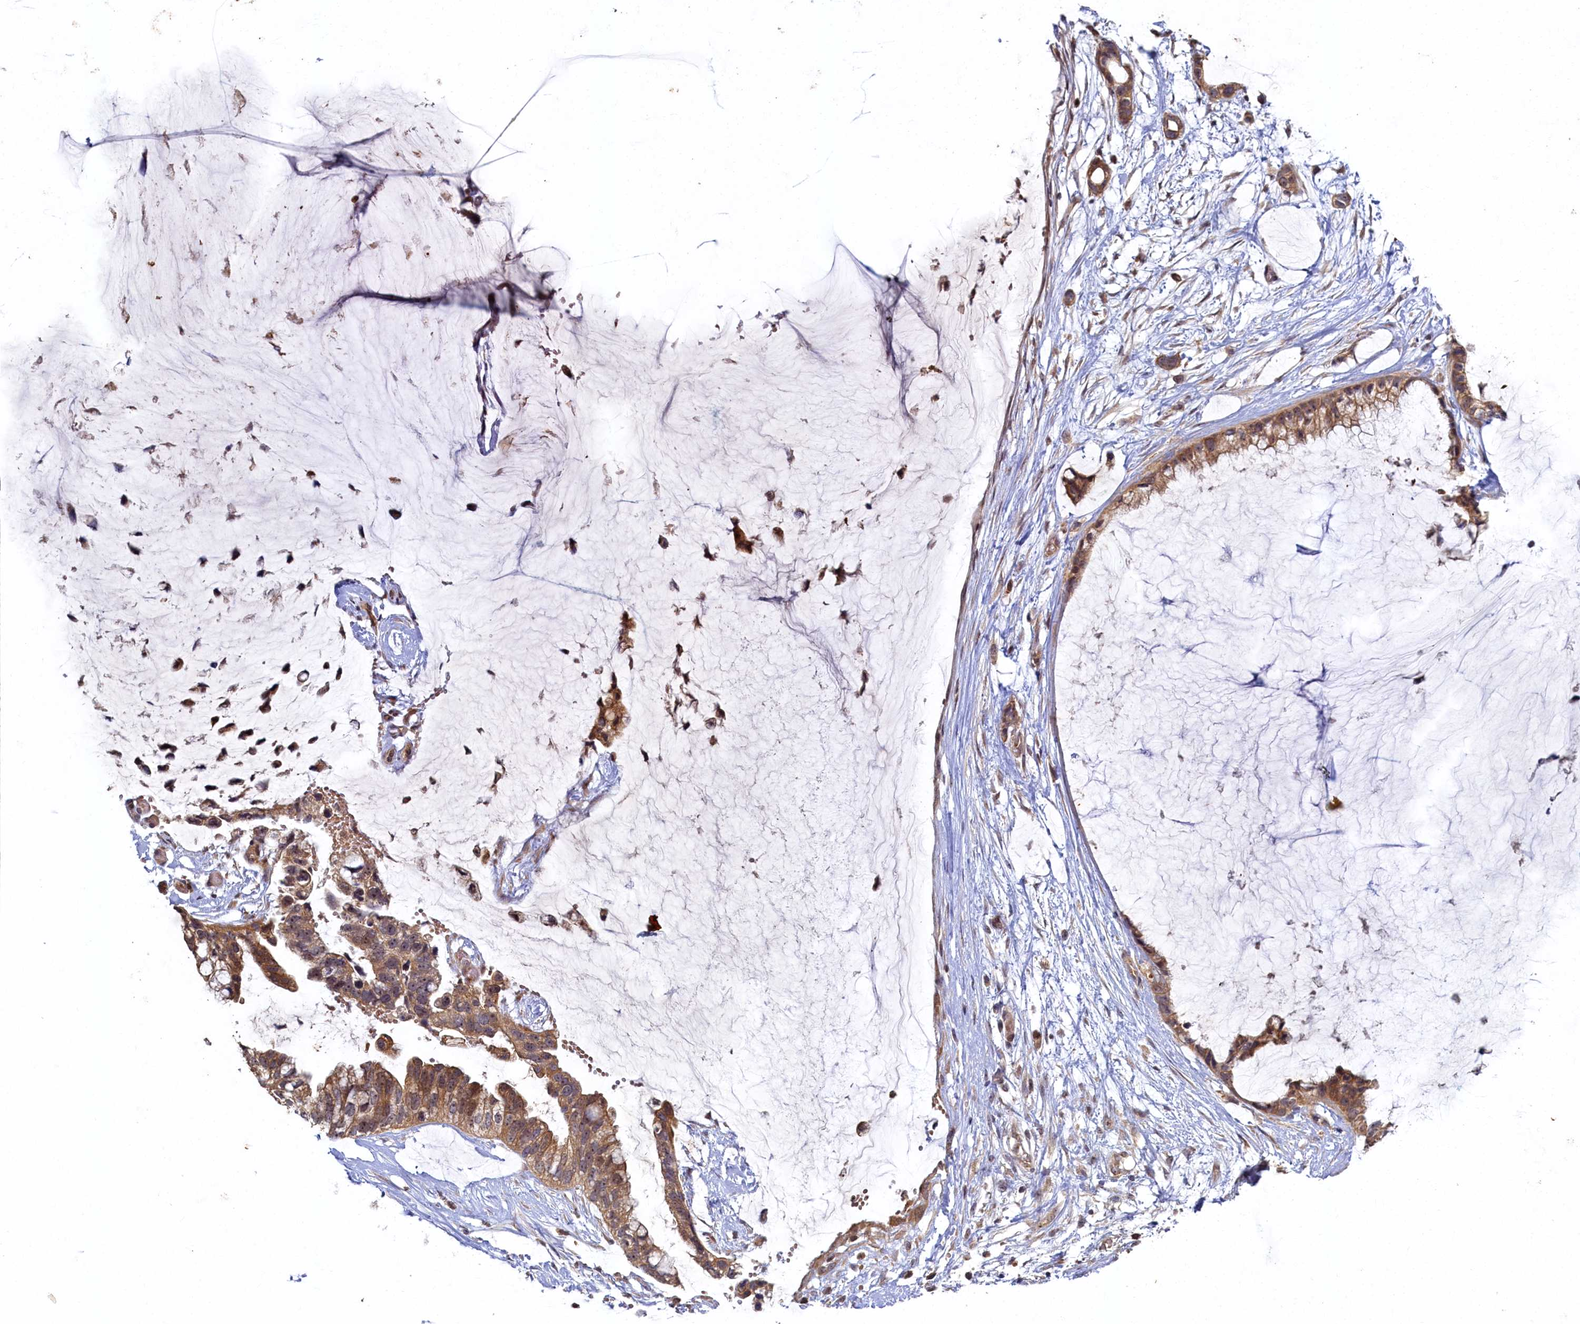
{"staining": {"intensity": "moderate", "quantity": ">75%", "location": "cytoplasmic/membranous"}, "tissue": "ovarian cancer", "cell_type": "Tumor cells", "image_type": "cancer", "snomed": [{"axis": "morphology", "description": "Cystadenocarcinoma, mucinous, NOS"}, {"axis": "topography", "description": "Ovary"}], "caption": "This photomicrograph shows IHC staining of human ovarian mucinous cystadenocarcinoma, with medium moderate cytoplasmic/membranous positivity in approximately >75% of tumor cells.", "gene": "CEP20", "patient": {"sex": "female", "age": 39}}